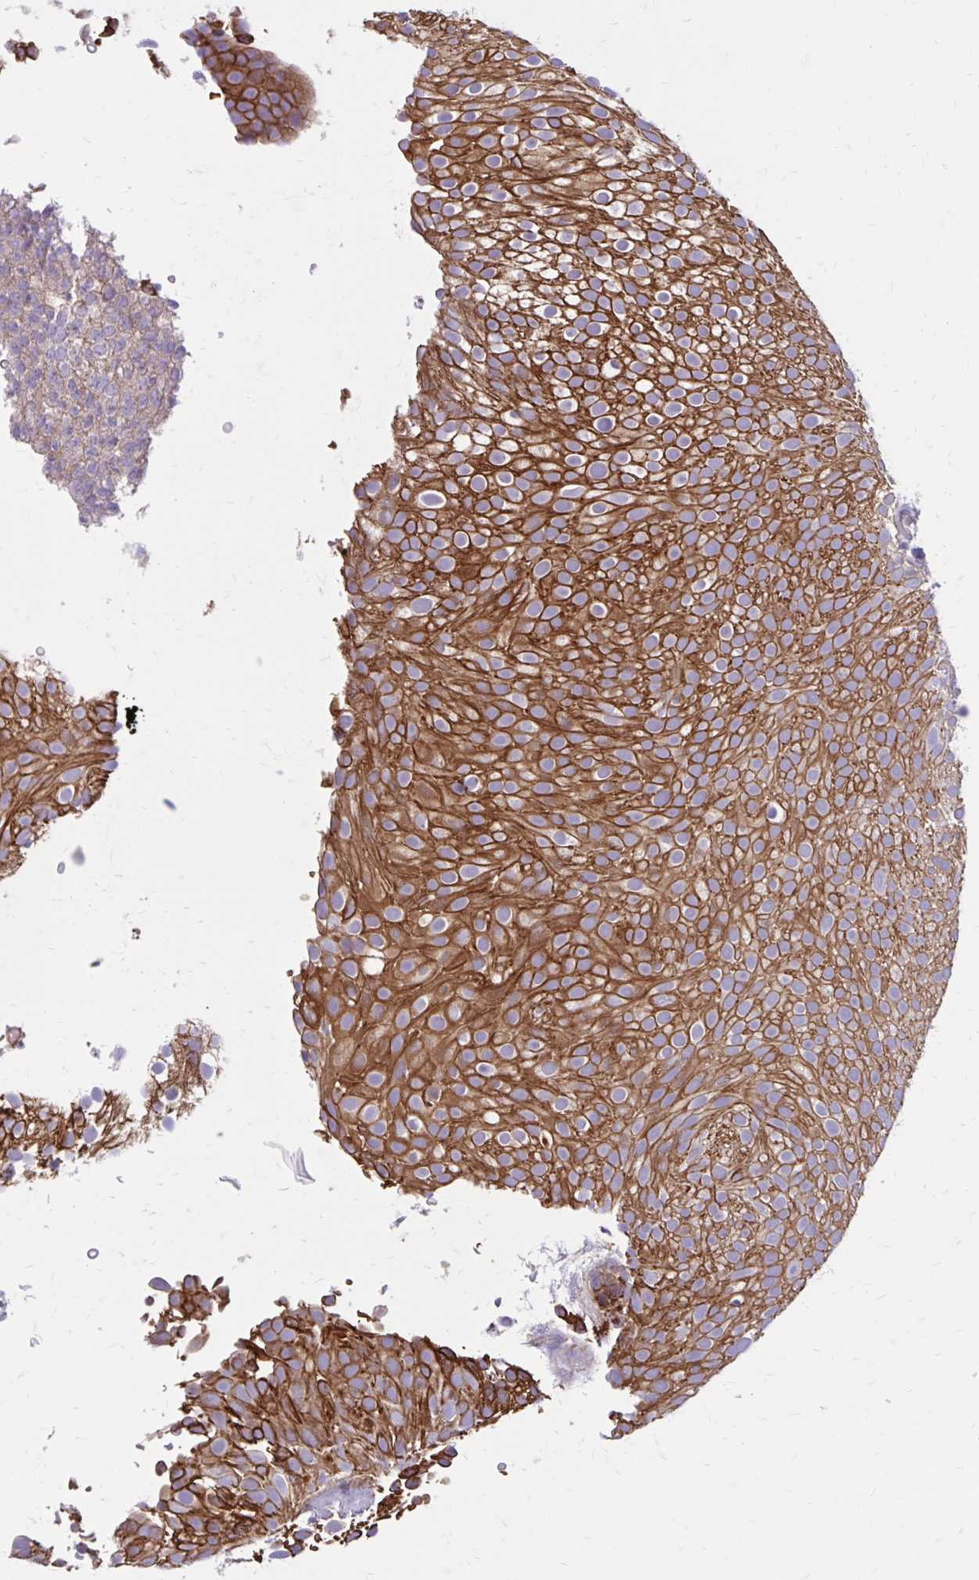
{"staining": {"intensity": "strong", "quantity": ">75%", "location": "cytoplasmic/membranous"}, "tissue": "urothelial cancer", "cell_type": "Tumor cells", "image_type": "cancer", "snomed": [{"axis": "morphology", "description": "Urothelial carcinoma, Low grade"}, {"axis": "topography", "description": "Urinary bladder"}], "caption": "Urothelial cancer was stained to show a protein in brown. There is high levels of strong cytoplasmic/membranous positivity in approximately >75% of tumor cells.", "gene": "FAP", "patient": {"sex": "male", "age": 78}}